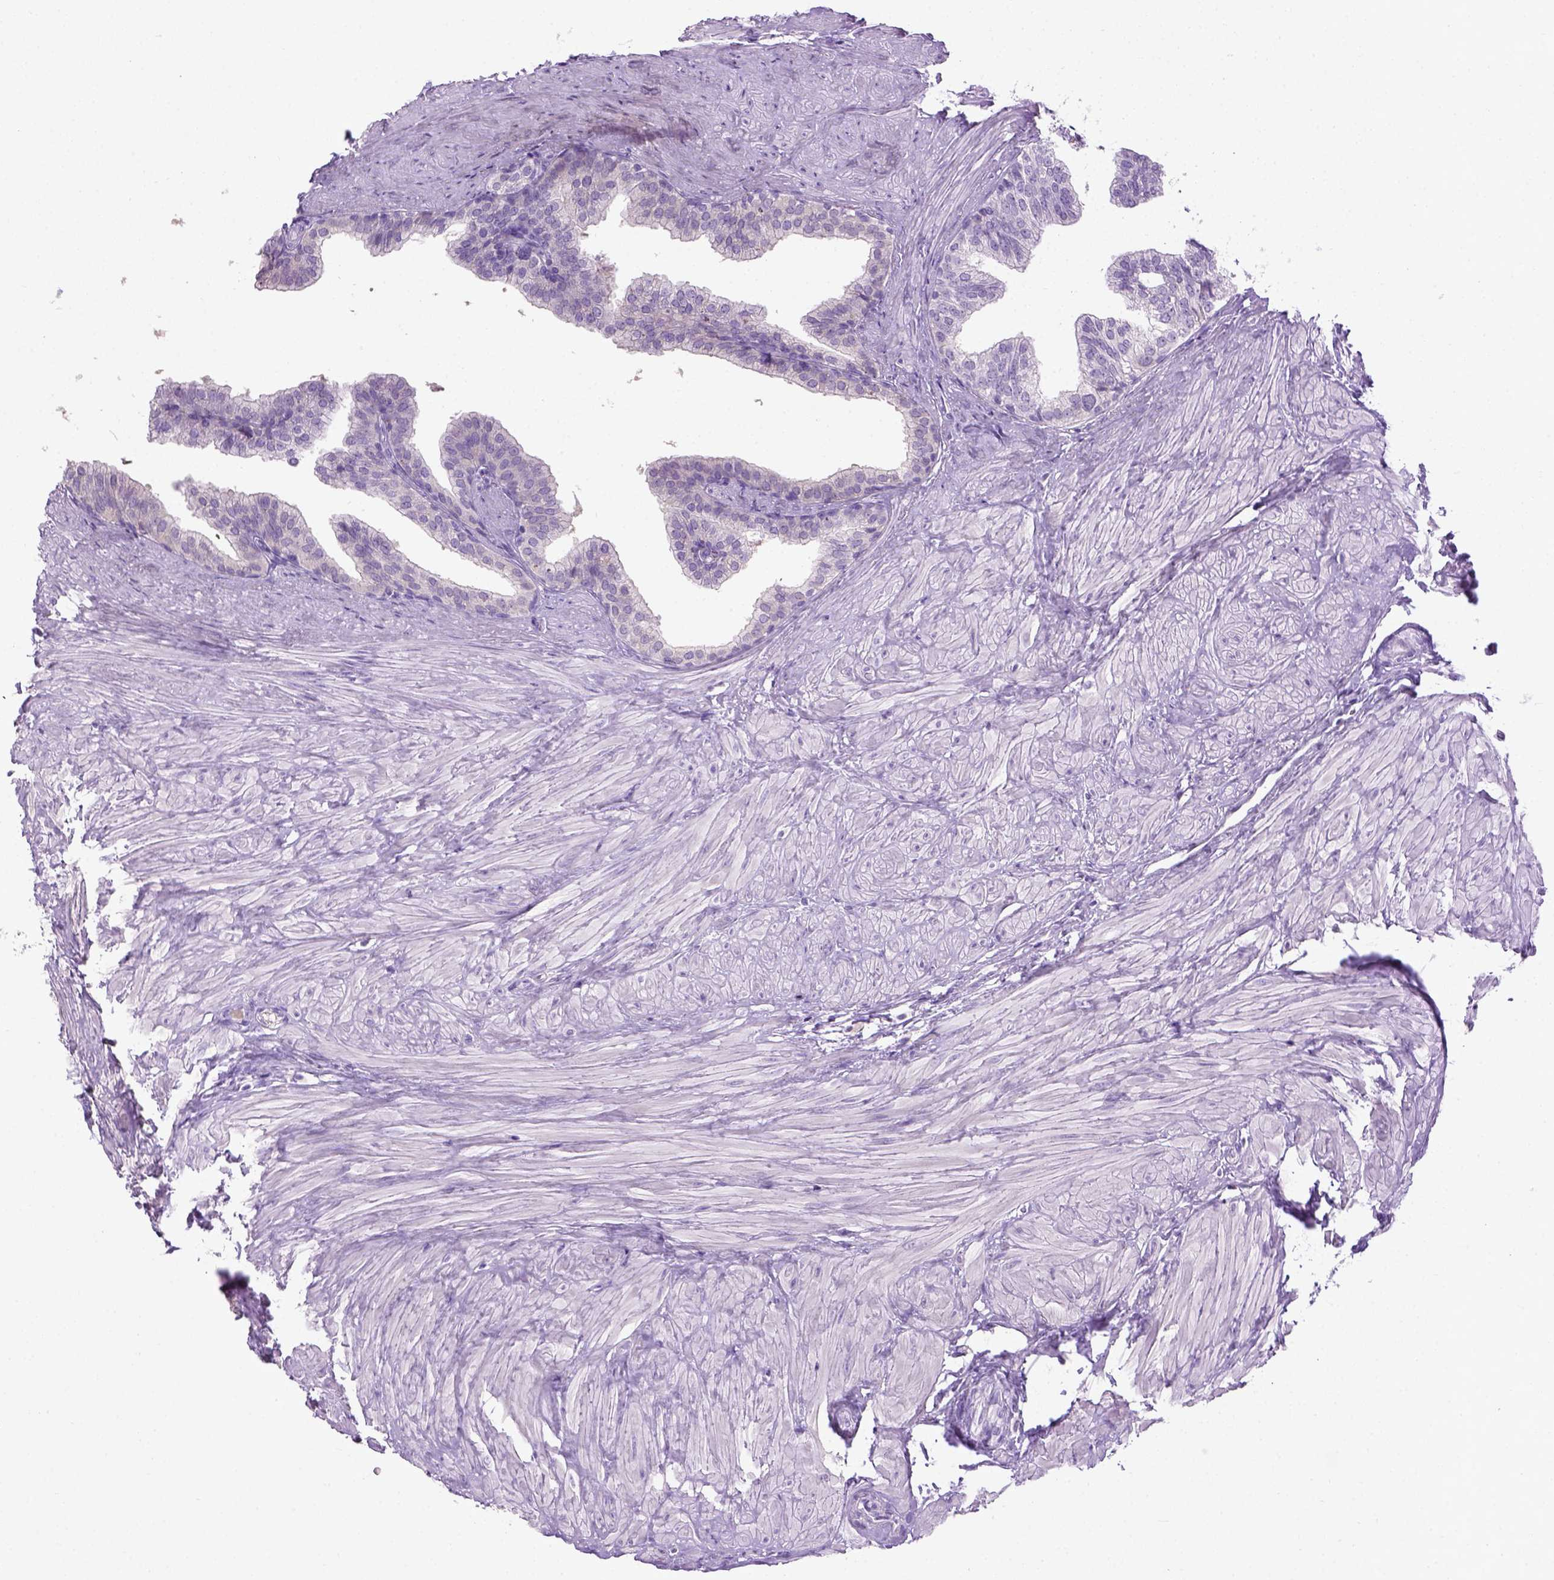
{"staining": {"intensity": "negative", "quantity": "none", "location": "none"}, "tissue": "prostate", "cell_type": "Glandular cells", "image_type": "normal", "snomed": [{"axis": "morphology", "description": "Normal tissue, NOS"}, {"axis": "topography", "description": "Prostate"}, {"axis": "topography", "description": "Peripheral nerve tissue"}], "caption": "DAB immunohistochemical staining of benign prostate demonstrates no significant expression in glandular cells. Brightfield microscopy of immunohistochemistry stained with DAB (brown) and hematoxylin (blue), captured at high magnification.", "gene": "CYP24A1", "patient": {"sex": "male", "age": 55}}